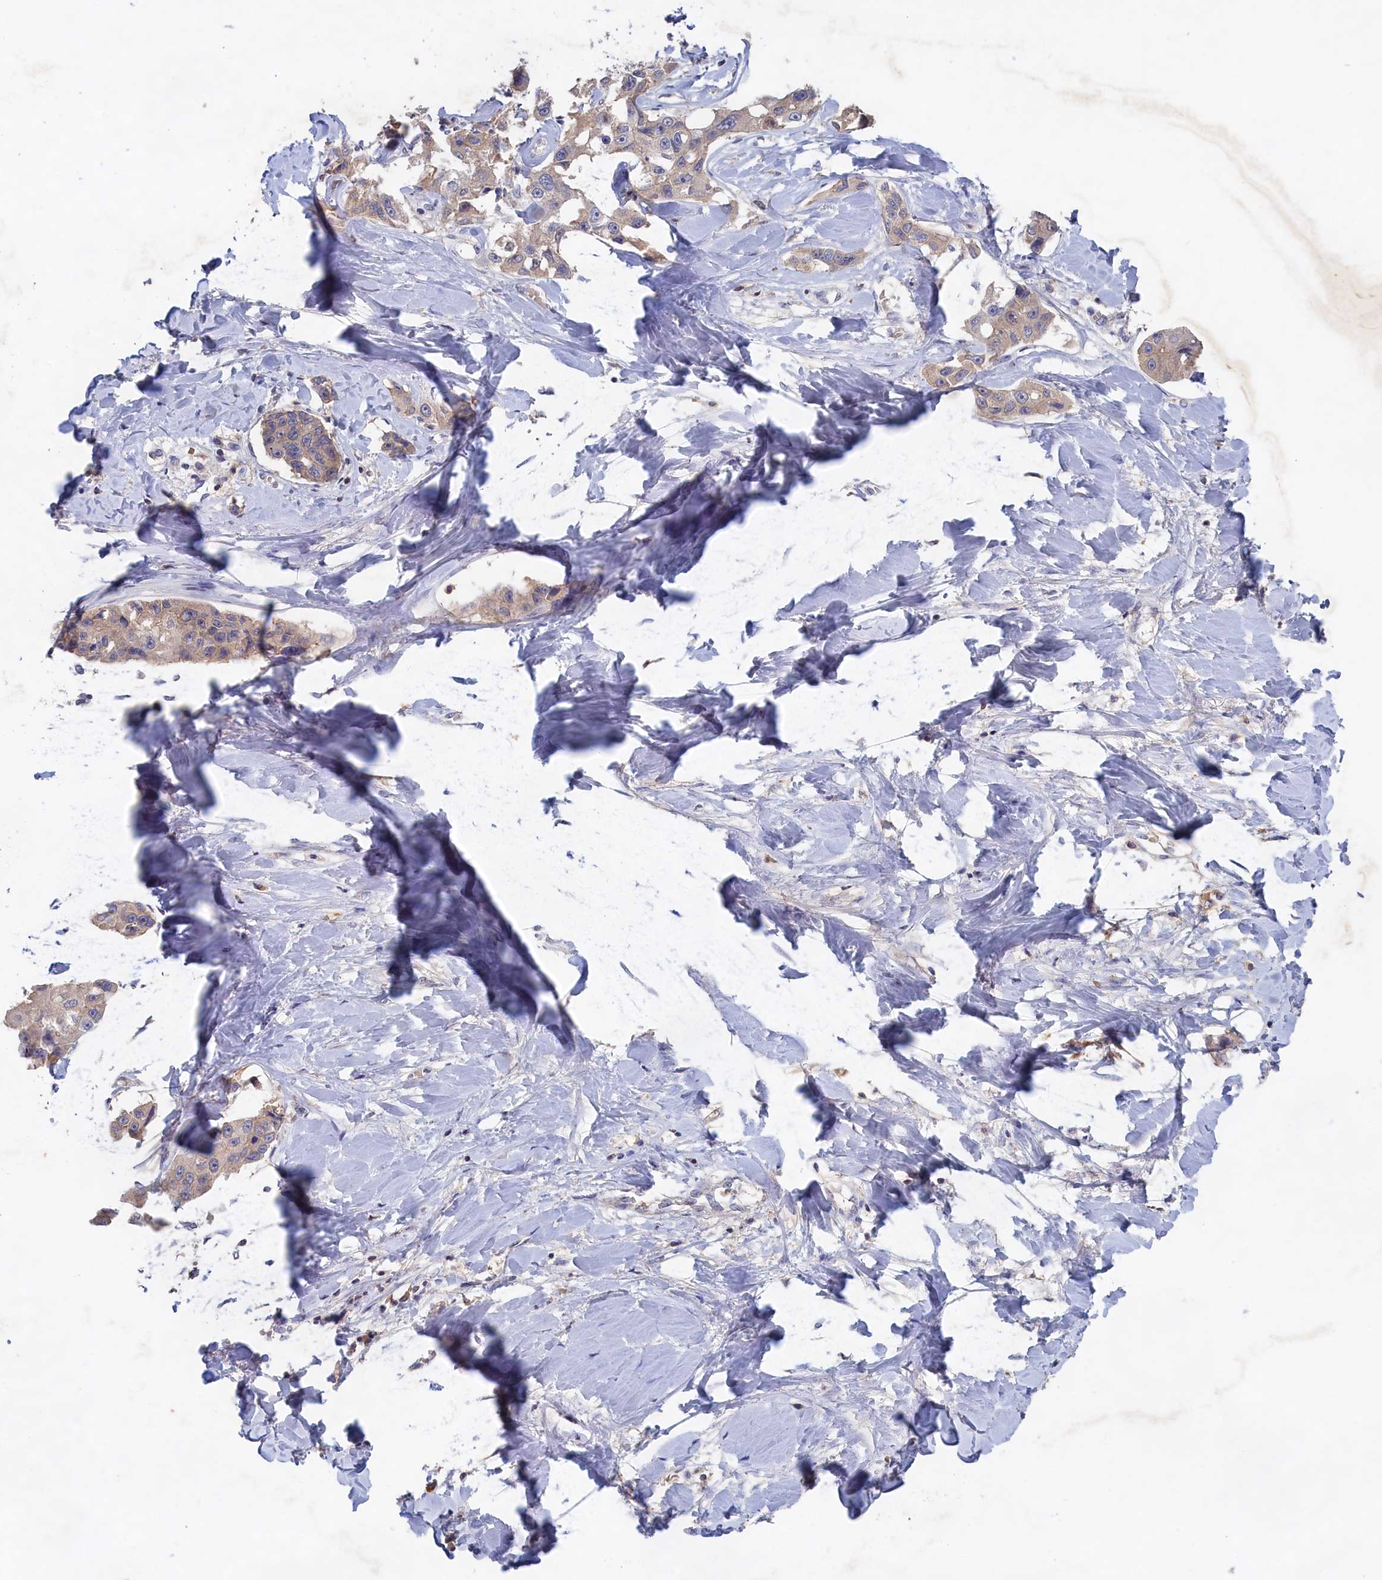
{"staining": {"intensity": "weak", "quantity": "<25%", "location": "cytoplasmic/membranous"}, "tissue": "liver cancer", "cell_type": "Tumor cells", "image_type": "cancer", "snomed": [{"axis": "morphology", "description": "Cholangiocarcinoma"}, {"axis": "topography", "description": "Liver"}], "caption": "Histopathology image shows no significant protein expression in tumor cells of cholangiocarcinoma (liver).", "gene": "CELF5", "patient": {"sex": "male", "age": 59}}